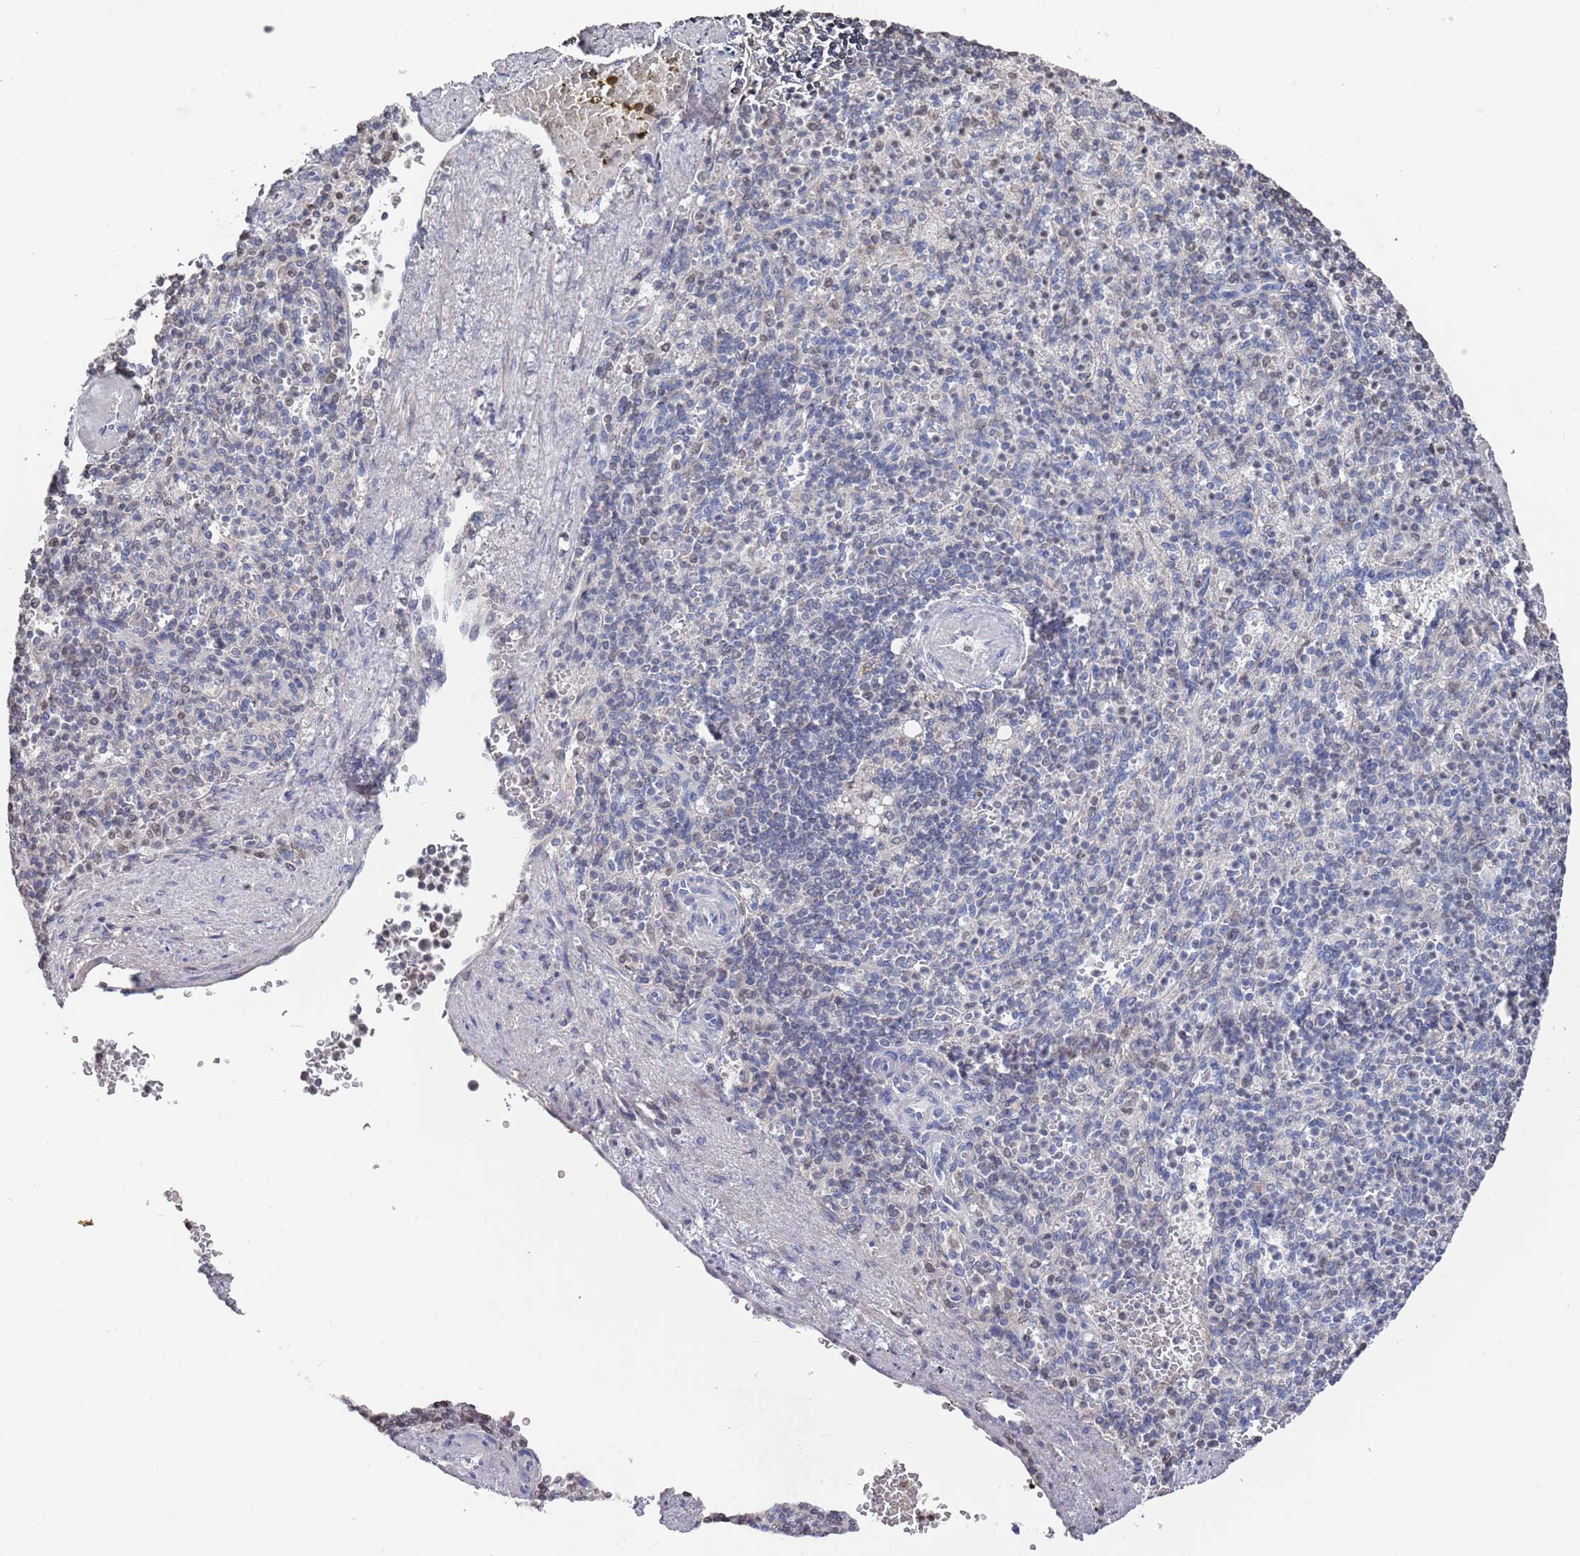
{"staining": {"intensity": "weak", "quantity": "25%-75%", "location": "nuclear"}, "tissue": "spleen", "cell_type": "Cells in red pulp", "image_type": "normal", "snomed": [{"axis": "morphology", "description": "Normal tissue, NOS"}, {"axis": "topography", "description": "Spleen"}], "caption": "Cells in red pulp show weak nuclear staining in approximately 25%-75% of cells in unremarkable spleen. Nuclei are stained in blue.", "gene": "SDHAF3", "patient": {"sex": "female", "age": 74}}